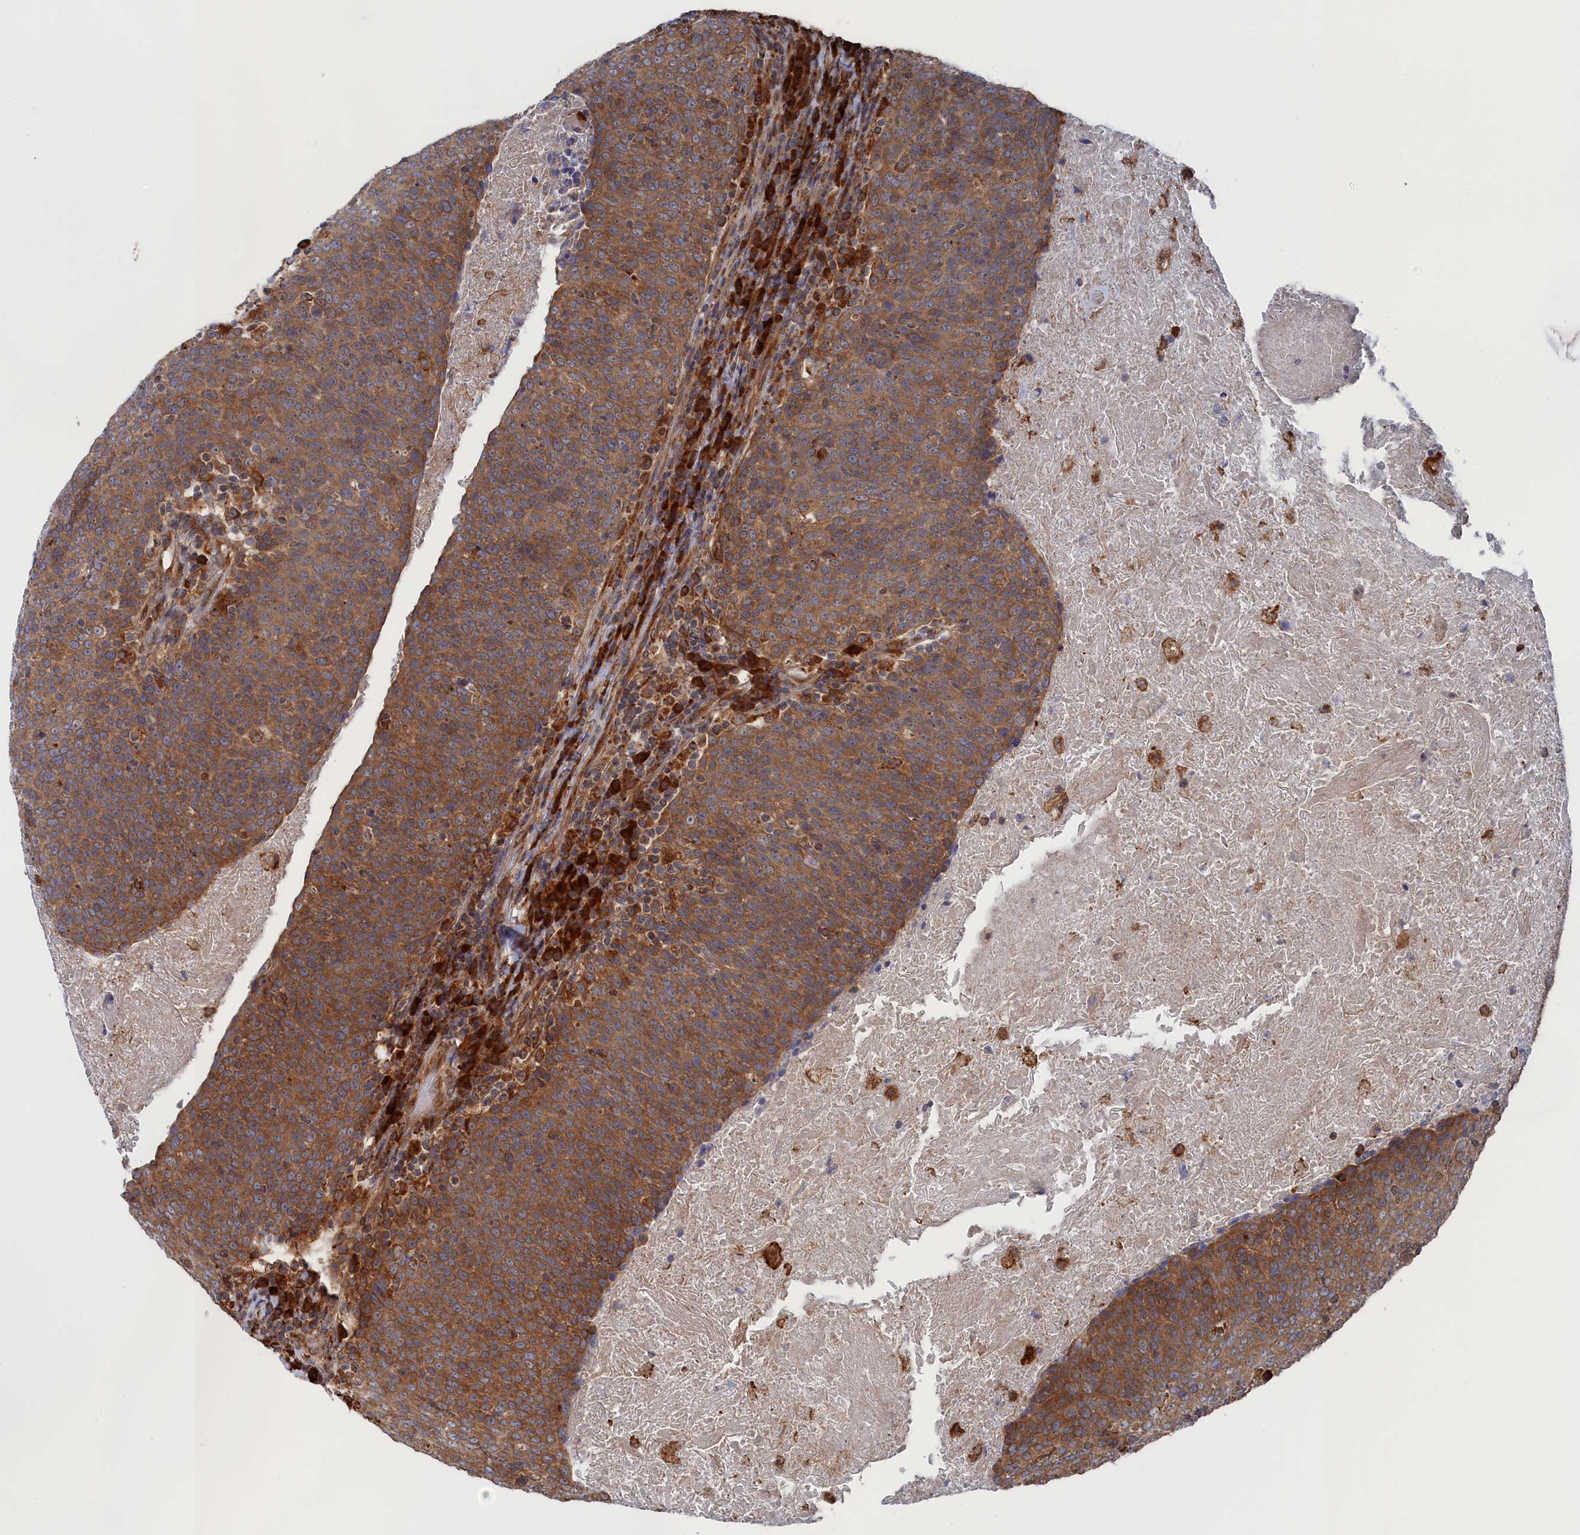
{"staining": {"intensity": "moderate", "quantity": ">75%", "location": "cytoplasmic/membranous"}, "tissue": "head and neck cancer", "cell_type": "Tumor cells", "image_type": "cancer", "snomed": [{"axis": "morphology", "description": "Squamous cell carcinoma, NOS"}, {"axis": "morphology", "description": "Squamous cell carcinoma, metastatic, NOS"}, {"axis": "topography", "description": "Lymph node"}, {"axis": "topography", "description": "Head-Neck"}], "caption": "About >75% of tumor cells in head and neck cancer demonstrate moderate cytoplasmic/membranous protein expression as visualized by brown immunohistochemical staining.", "gene": "BPIFB6", "patient": {"sex": "male", "age": 62}}